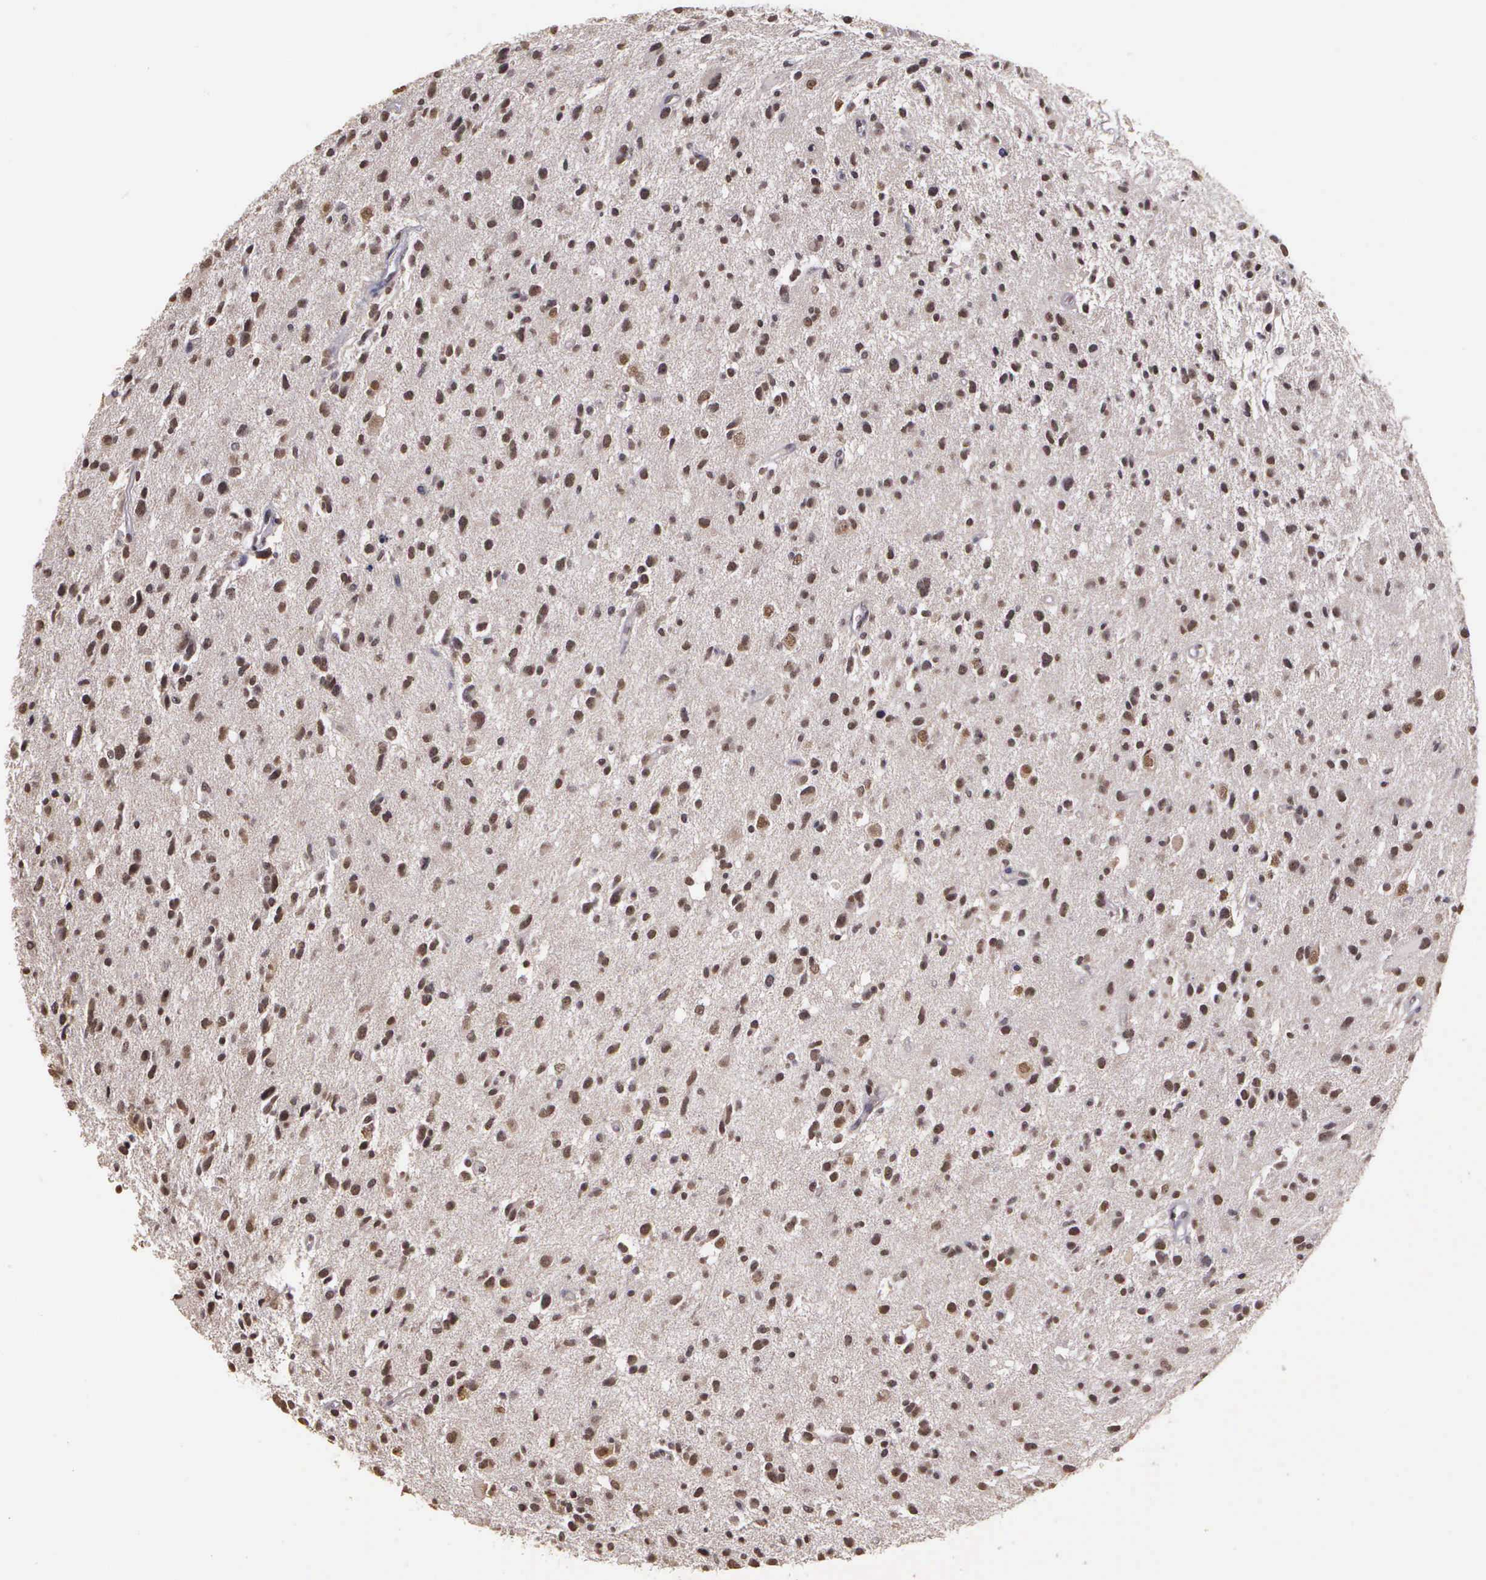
{"staining": {"intensity": "moderate", "quantity": ">75%", "location": "nuclear"}, "tissue": "glioma", "cell_type": "Tumor cells", "image_type": "cancer", "snomed": [{"axis": "morphology", "description": "Glioma, malignant, Low grade"}, {"axis": "topography", "description": "Brain"}], "caption": "High-power microscopy captured an immunohistochemistry image of malignant glioma (low-grade), revealing moderate nuclear positivity in approximately >75% of tumor cells. The protein is stained brown, and the nuclei are stained in blue (DAB (3,3'-diaminobenzidine) IHC with brightfield microscopy, high magnification).", "gene": "ARMCX5", "patient": {"sex": "female", "age": 46}}